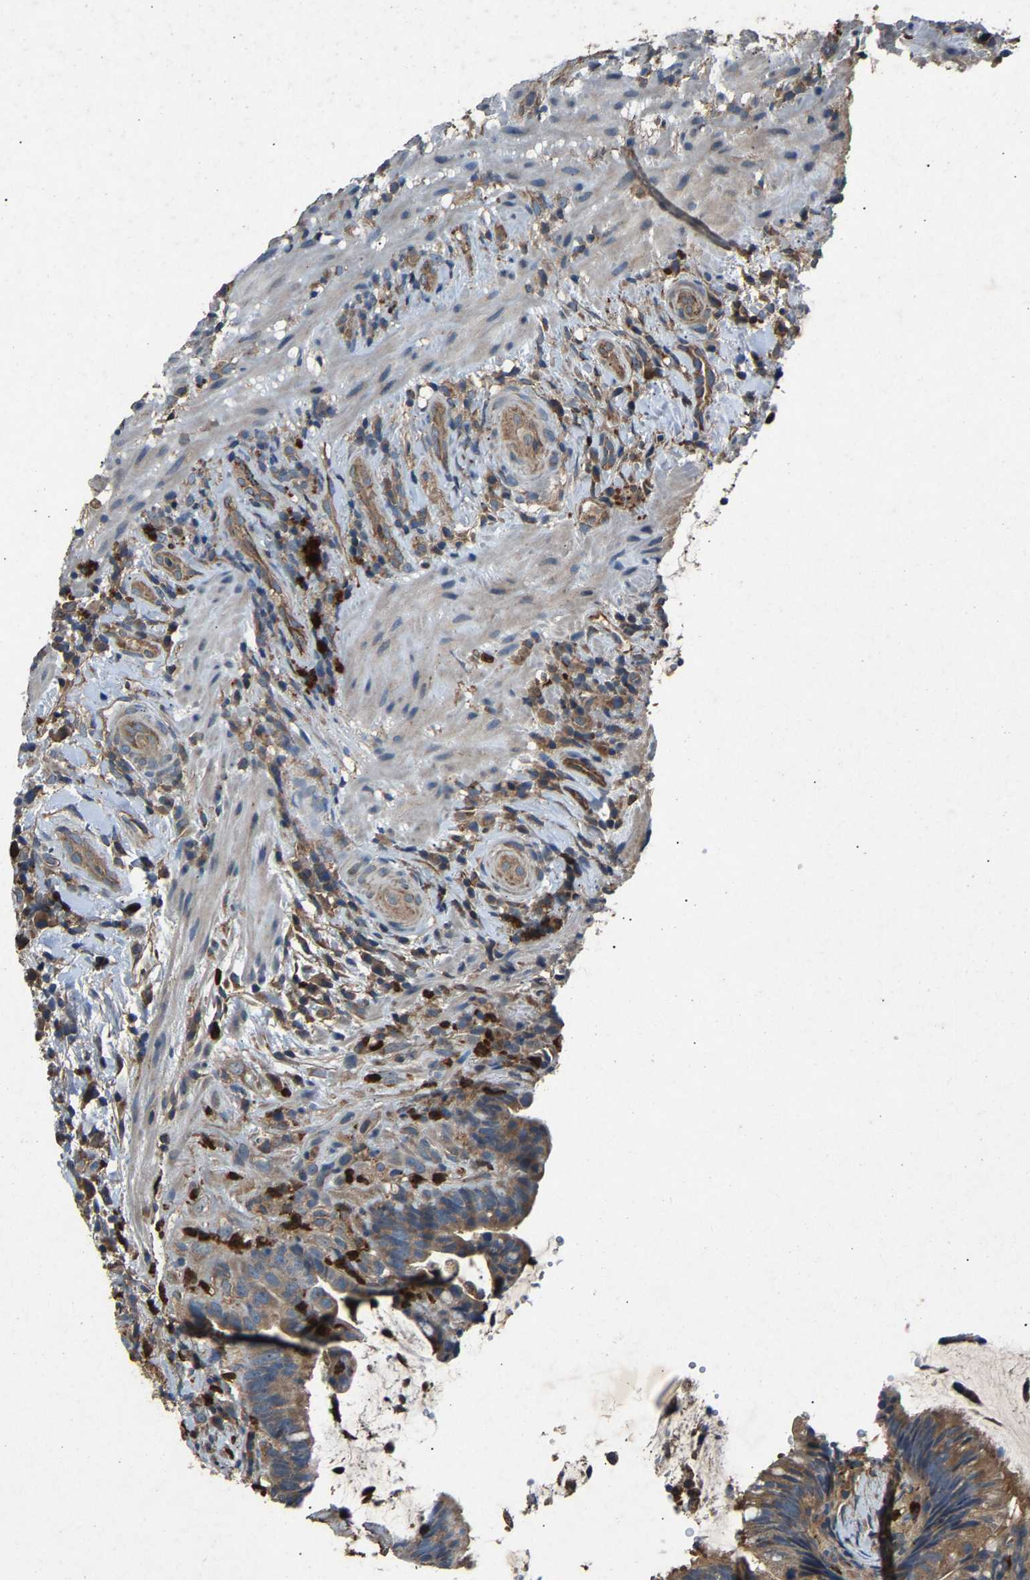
{"staining": {"intensity": "weak", "quantity": ">75%", "location": "cytoplasmic/membranous"}, "tissue": "colorectal cancer", "cell_type": "Tumor cells", "image_type": "cancer", "snomed": [{"axis": "morphology", "description": "Adenocarcinoma, NOS"}, {"axis": "topography", "description": "Colon"}], "caption": "The micrograph demonstrates a brown stain indicating the presence of a protein in the cytoplasmic/membranous of tumor cells in adenocarcinoma (colorectal). (DAB = brown stain, brightfield microscopy at high magnification).", "gene": "PPID", "patient": {"sex": "female", "age": 66}}